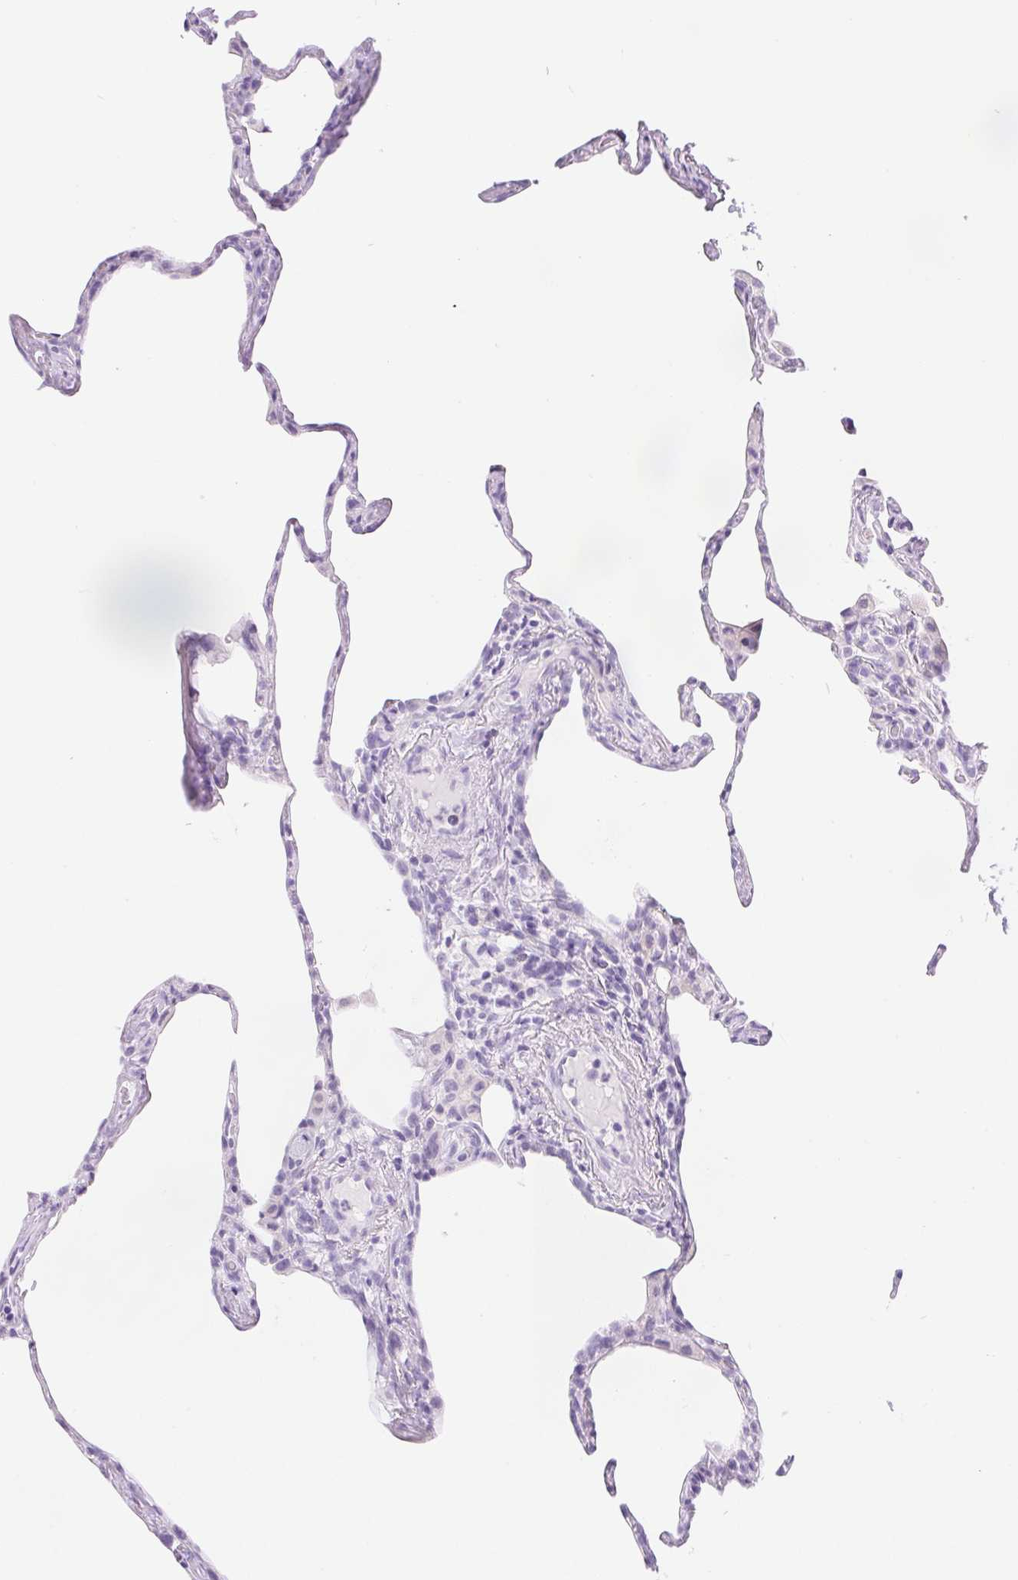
{"staining": {"intensity": "negative", "quantity": "none", "location": "none"}, "tissue": "lung", "cell_type": "Alveolar cells", "image_type": "normal", "snomed": [{"axis": "morphology", "description": "Normal tissue, NOS"}, {"axis": "topography", "description": "Lung"}], "caption": "Human lung stained for a protein using IHC reveals no expression in alveolar cells.", "gene": "CLDN16", "patient": {"sex": "male", "age": 65}}